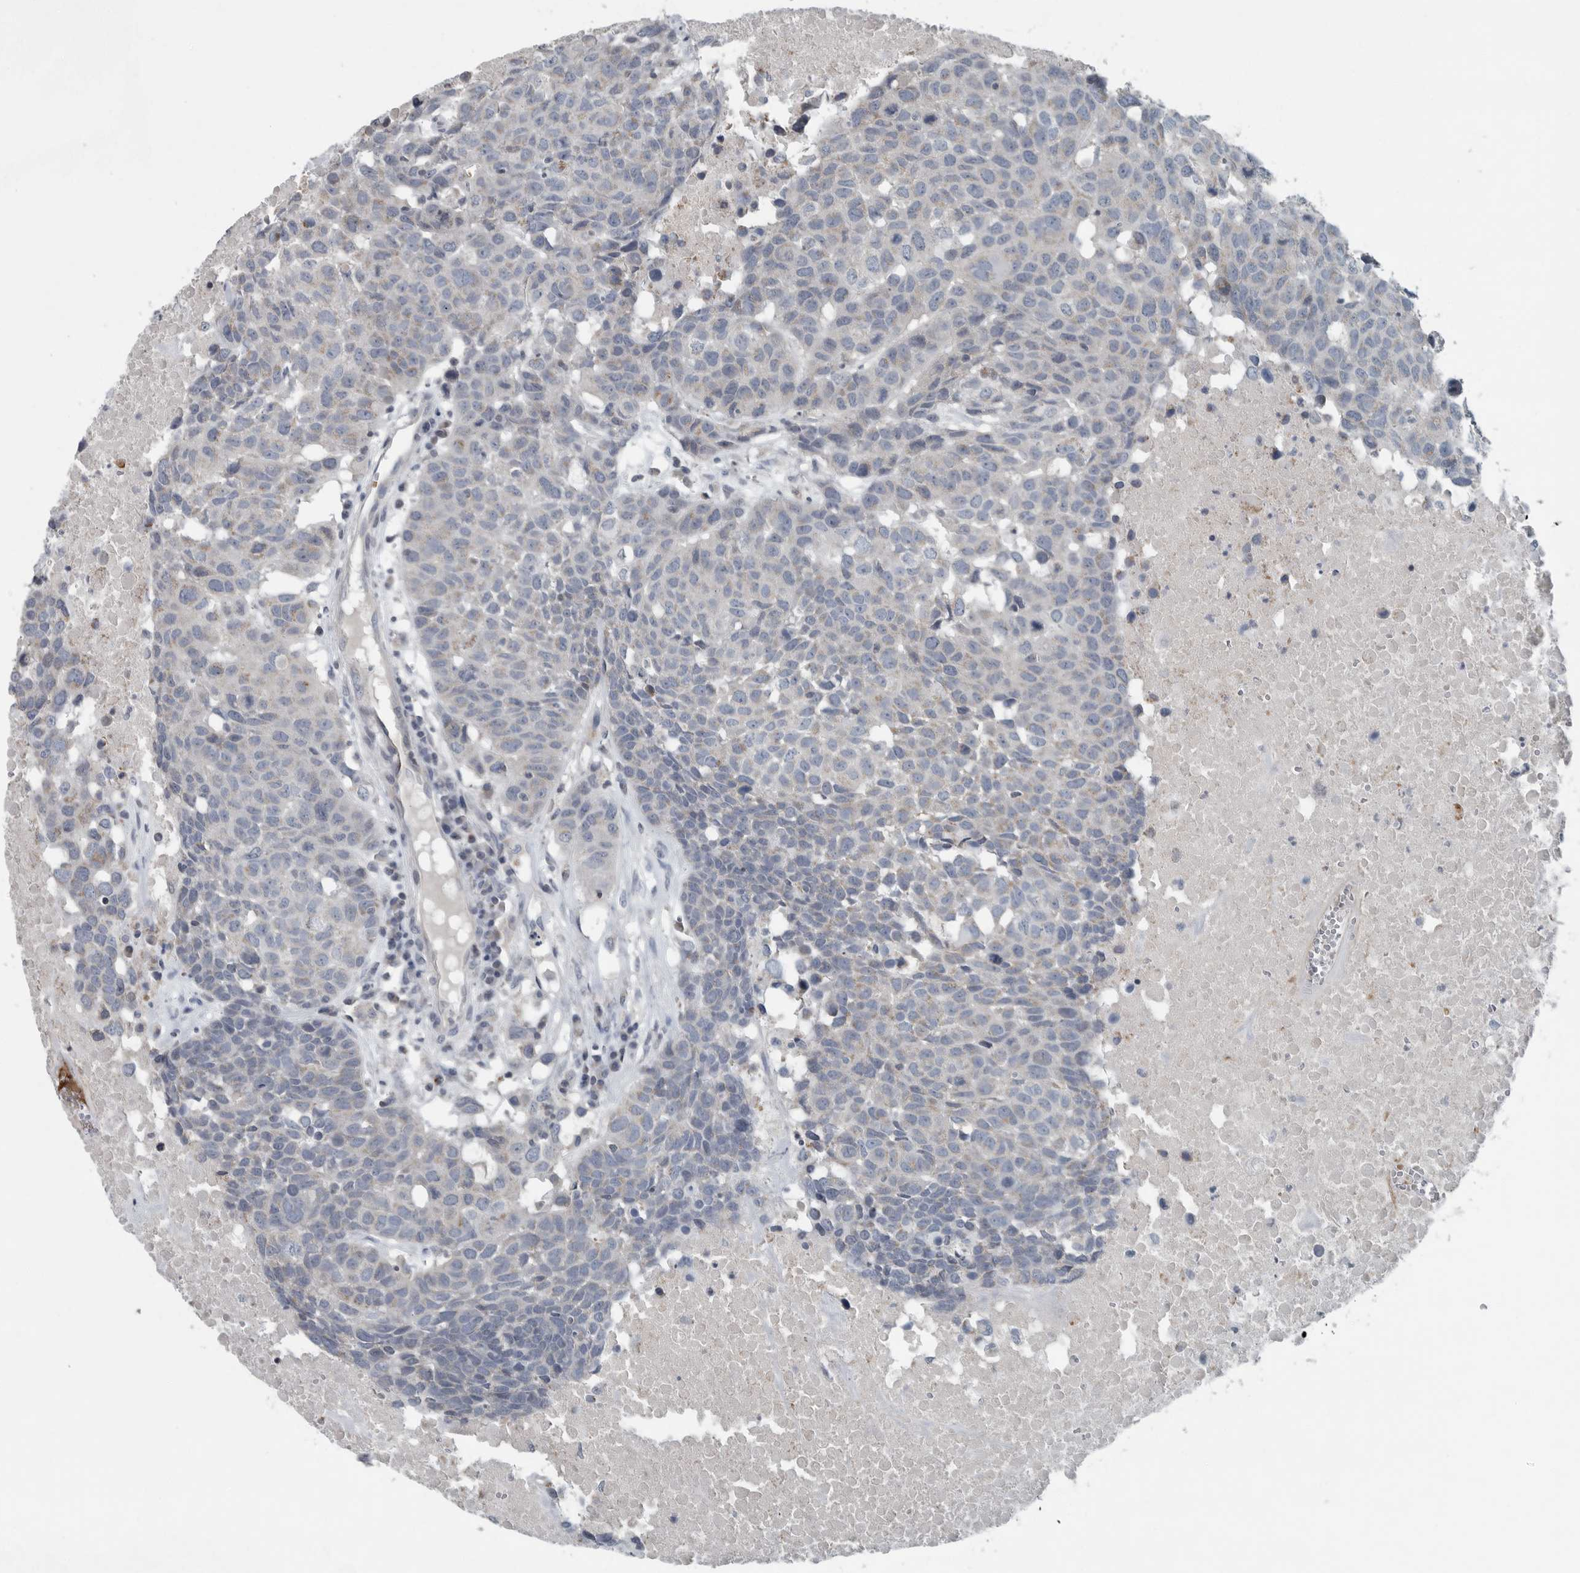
{"staining": {"intensity": "negative", "quantity": "none", "location": "none"}, "tissue": "head and neck cancer", "cell_type": "Tumor cells", "image_type": "cancer", "snomed": [{"axis": "morphology", "description": "Squamous cell carcinoma, NOS"}, {"axis": "topography", "description": "Head-Neck"}], "caption": "Immunohistochemistry (IHC) micrograph of neoplastic tissue: human squamous cell carcinoma (head and neck) stained with DAB displays no significant protein staining in tumor cells.", "gene": "MPP3", "patient": {"sex": "male", "age": 66}}